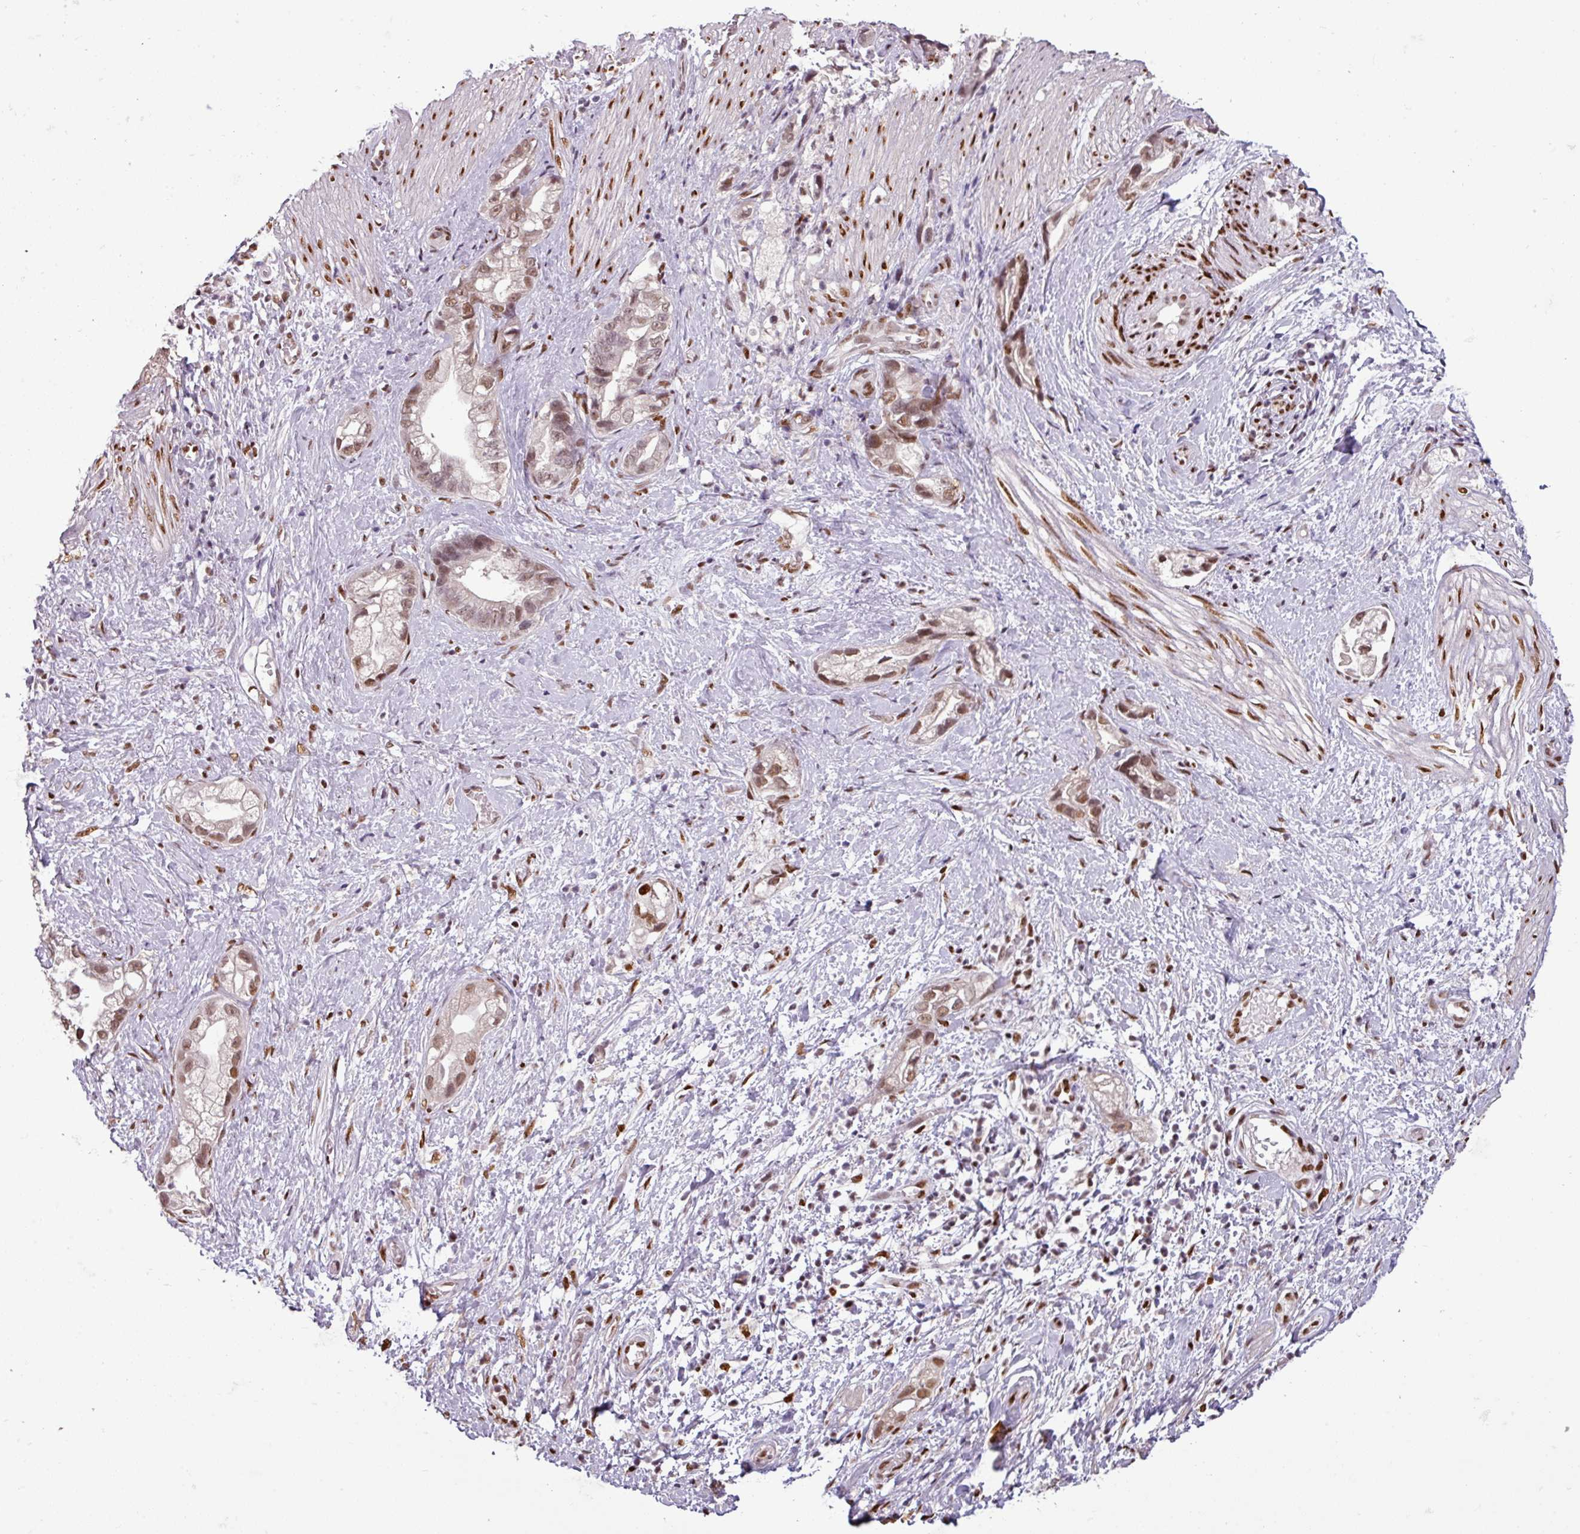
{"staining": {"intensity": "moderate", "quantity": ">75%", "location": "nuclear"}, "tissue": "stomach cancer", "cell_type": "Tumor cells", "image_type": "cancer", "snomed": [{"axis": "morphology", "description": "Adenocarcinoma, NOS"}, {"axis": "topography", "description": "Stomach"}], "caption": "An immunohistochemistry image of tumor tissue is shown. Protein staining in brown highlights moderate nuclear positivity in stomach cancer (adenocarcinoma) within tumor cells.", "gene": "IRF2BPL", "patient": {"sex": "male", "age": 55}}